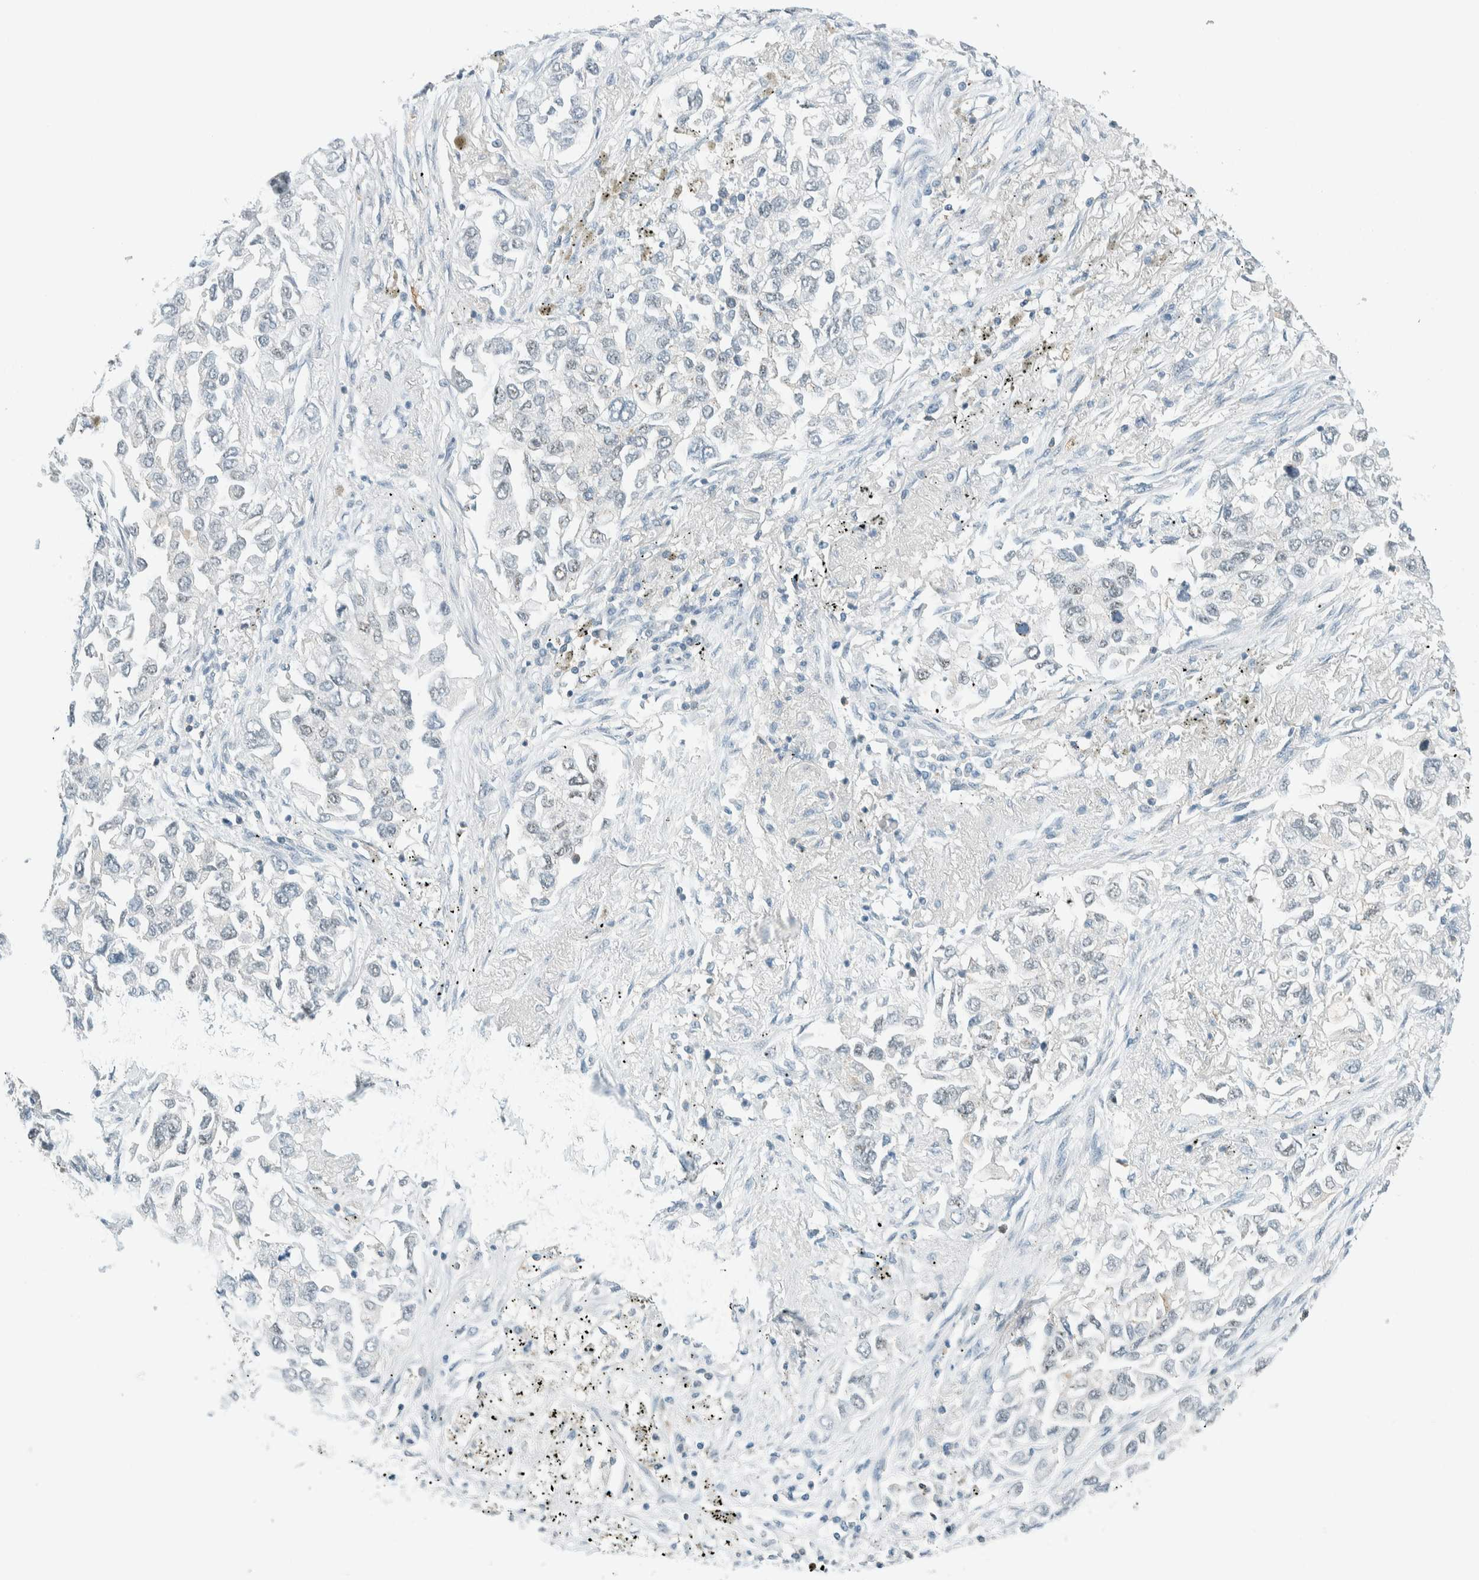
{"staining": {"intensity": "negative", "quantity": "none", "location": "none"}, "tissue": "lung cancer", "cell_type": "Tumor cells", "image_type": "cancer", "snomed": [{"axis": "morphology", "description": "Inflammation, NOS"}, {"axis": "morphology", "description": "Adenocarcinoma, NOS"}, {"axis": "topography", "description": "Lung"}], "caption": "Image shows no significant protein staining in tumor cells of lung cancer (adenocarcinoma). (Brightfield microscopy of DAB (3,3'-diaminobenzidine) IHC at high magnification).", "gene": "CYSRT1", "patient": {"sex": "male", "age": 63}}